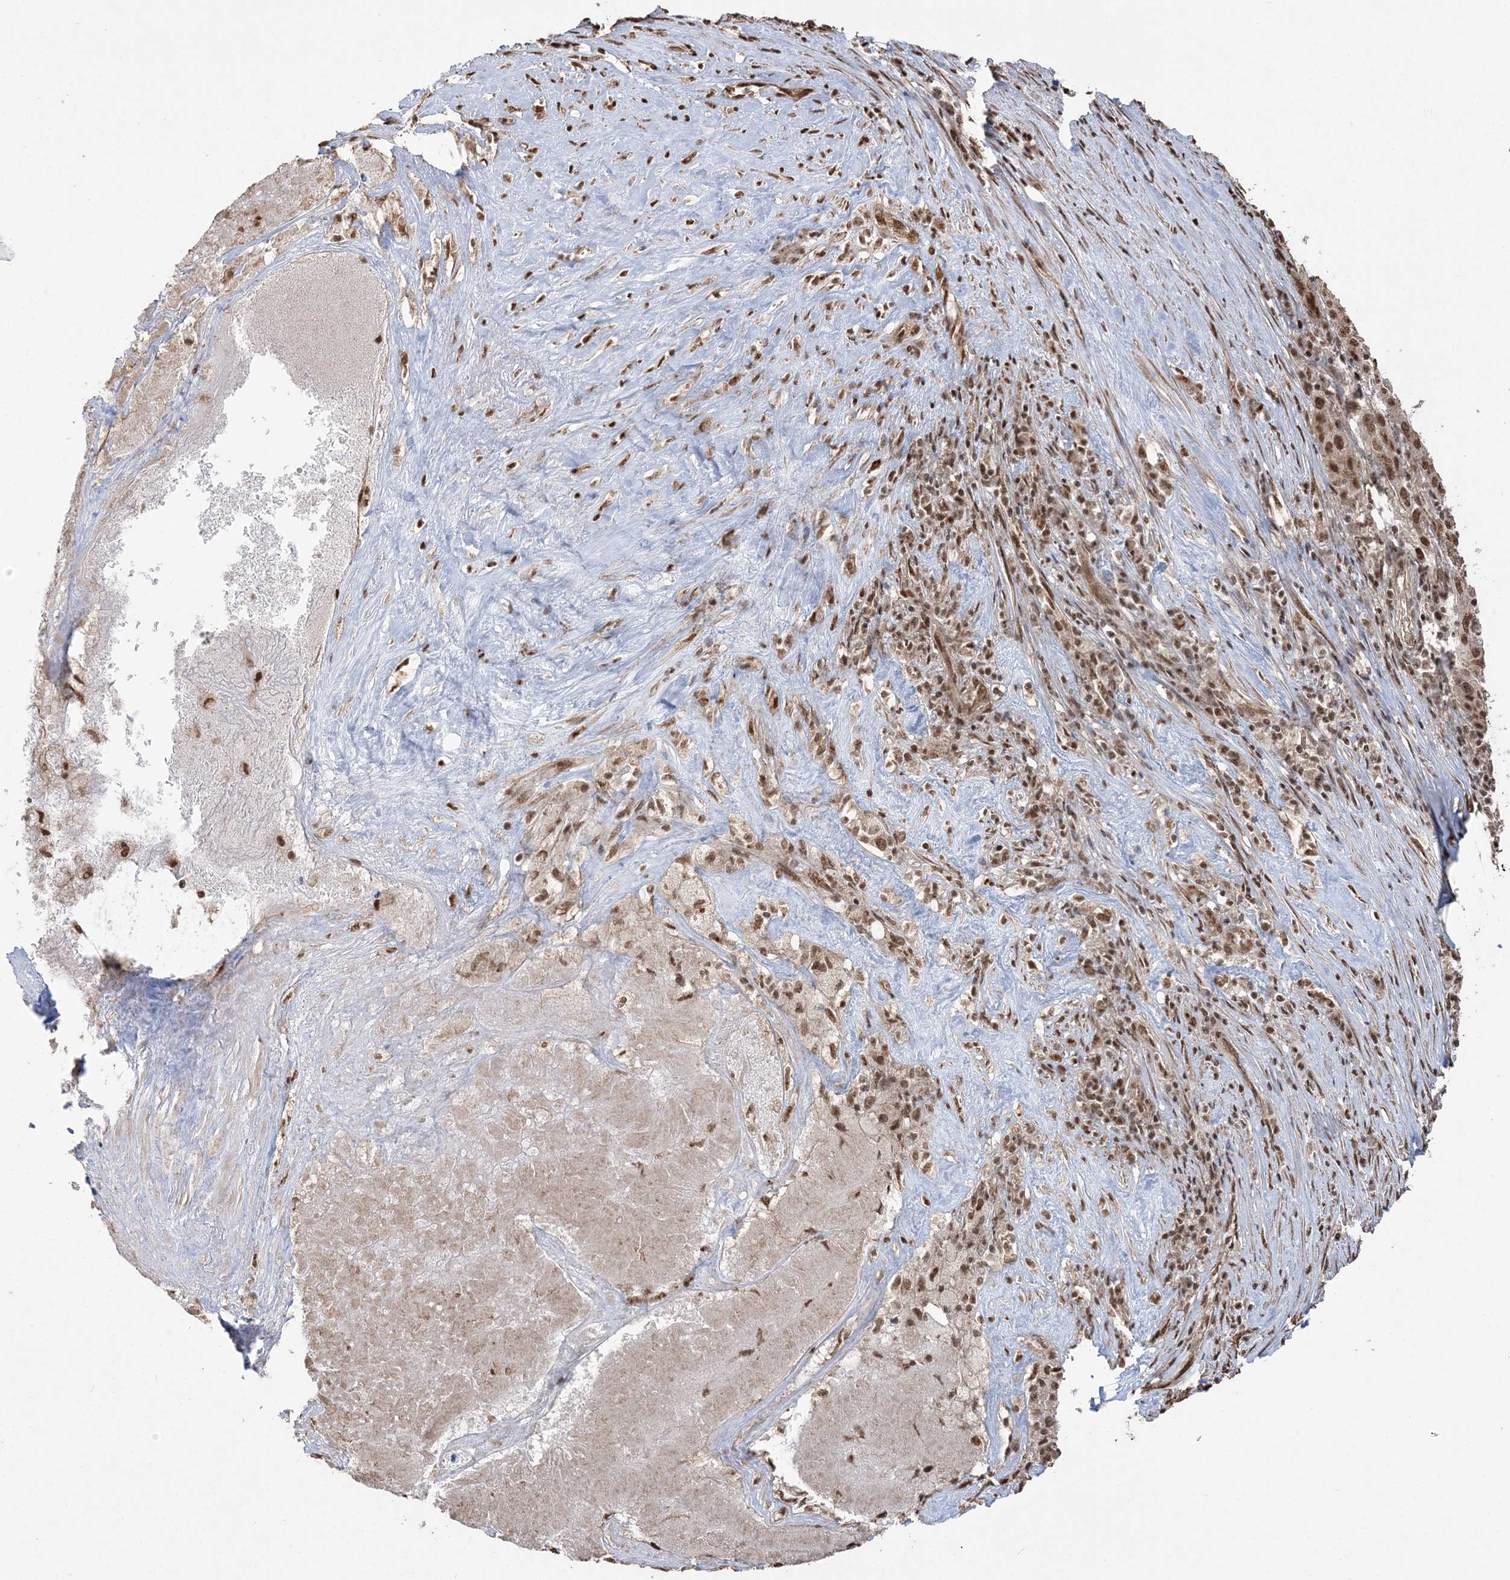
{"staining": {"intensity": "moderate", "quantity": ">75%", "location": "nuclear"}, "tissue": "pancreatic cancer", "cell_type": "Tumor cells", "image_type": "cancer", "snomed": [{"axis": "morphology", "description": "Adenocarcinoma, NOS"}, {"axis": "topography", "description": "Pancreas"}], "caption": "Immunohistochemical staining of human pancreatic adenocarcinoma reveals moderate nuclear protein positivity in approximately >75% of tumor cells.", "gene": "ZNF839", "patient": {"sex": "male", "age": 63}}